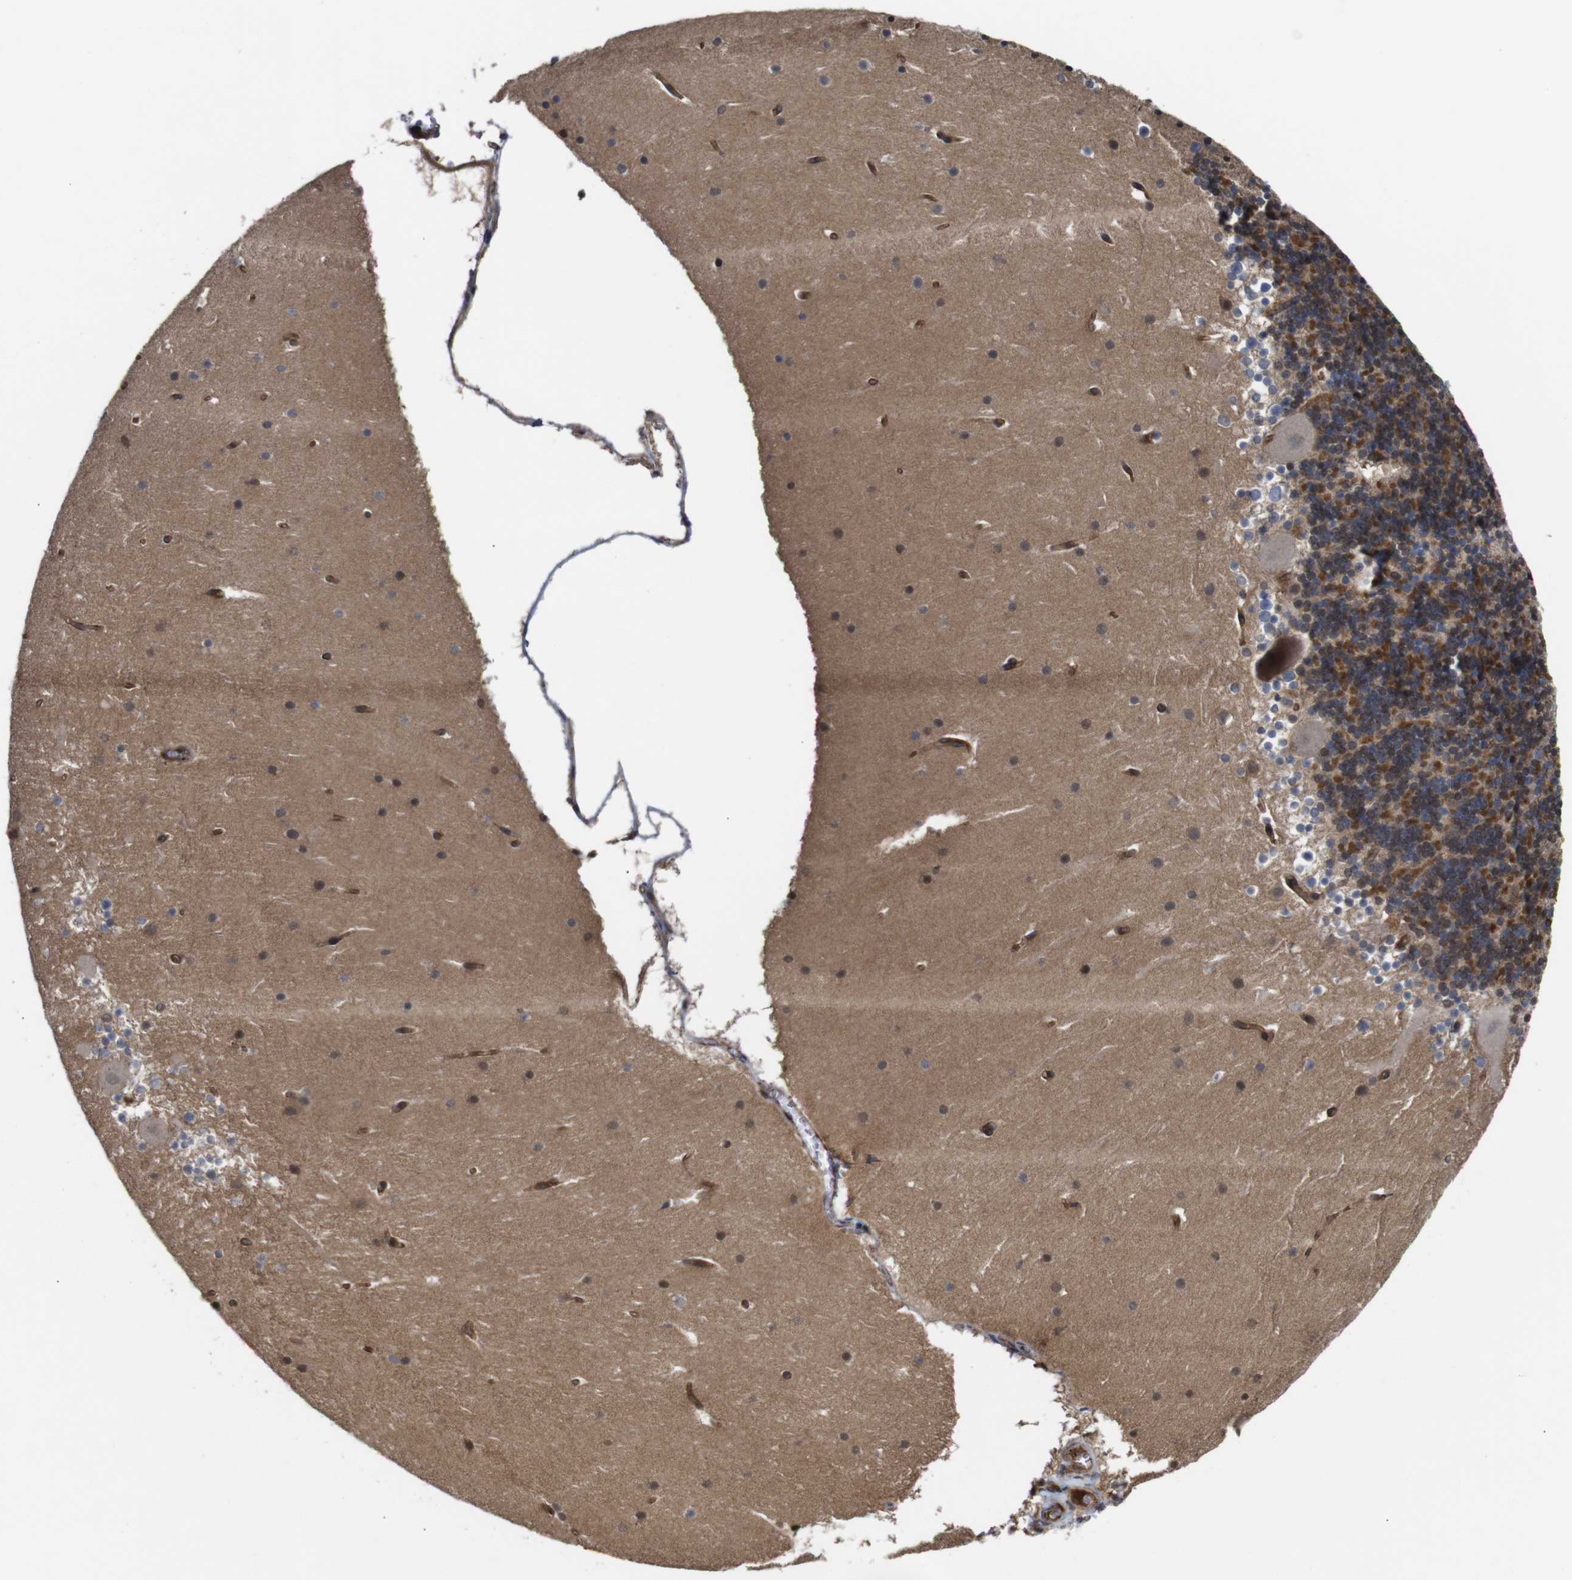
{"staining": {"intensity": "moderate", "quantity": "25%-75%", "location": "cytoplasmic/membranous"}, "tissue": "cerebellum", "cell_type": "Cells in granular layer", "image_type": "normal", "snomed": [{"axis": "morphology", "description": "Normal tissue, NOS"}, {"axis": "topography", "description": "Cerebellum"}], "caption": "Immunohistochemistry (IHC) staining of unremarkable cerebellum, which exhibits medium levels of moderate cytoplasmic/membranous staining in about 25%-75% of cells in granular layer indicating moderate cytoplasmic/membranous protein staining. The staining was performed using DAB (brown) for protein detection and nuclei were counterstained in hematoxylin (blue).", "gene": "NANOS1", "patient": {"sex": "male", "age": 45}}